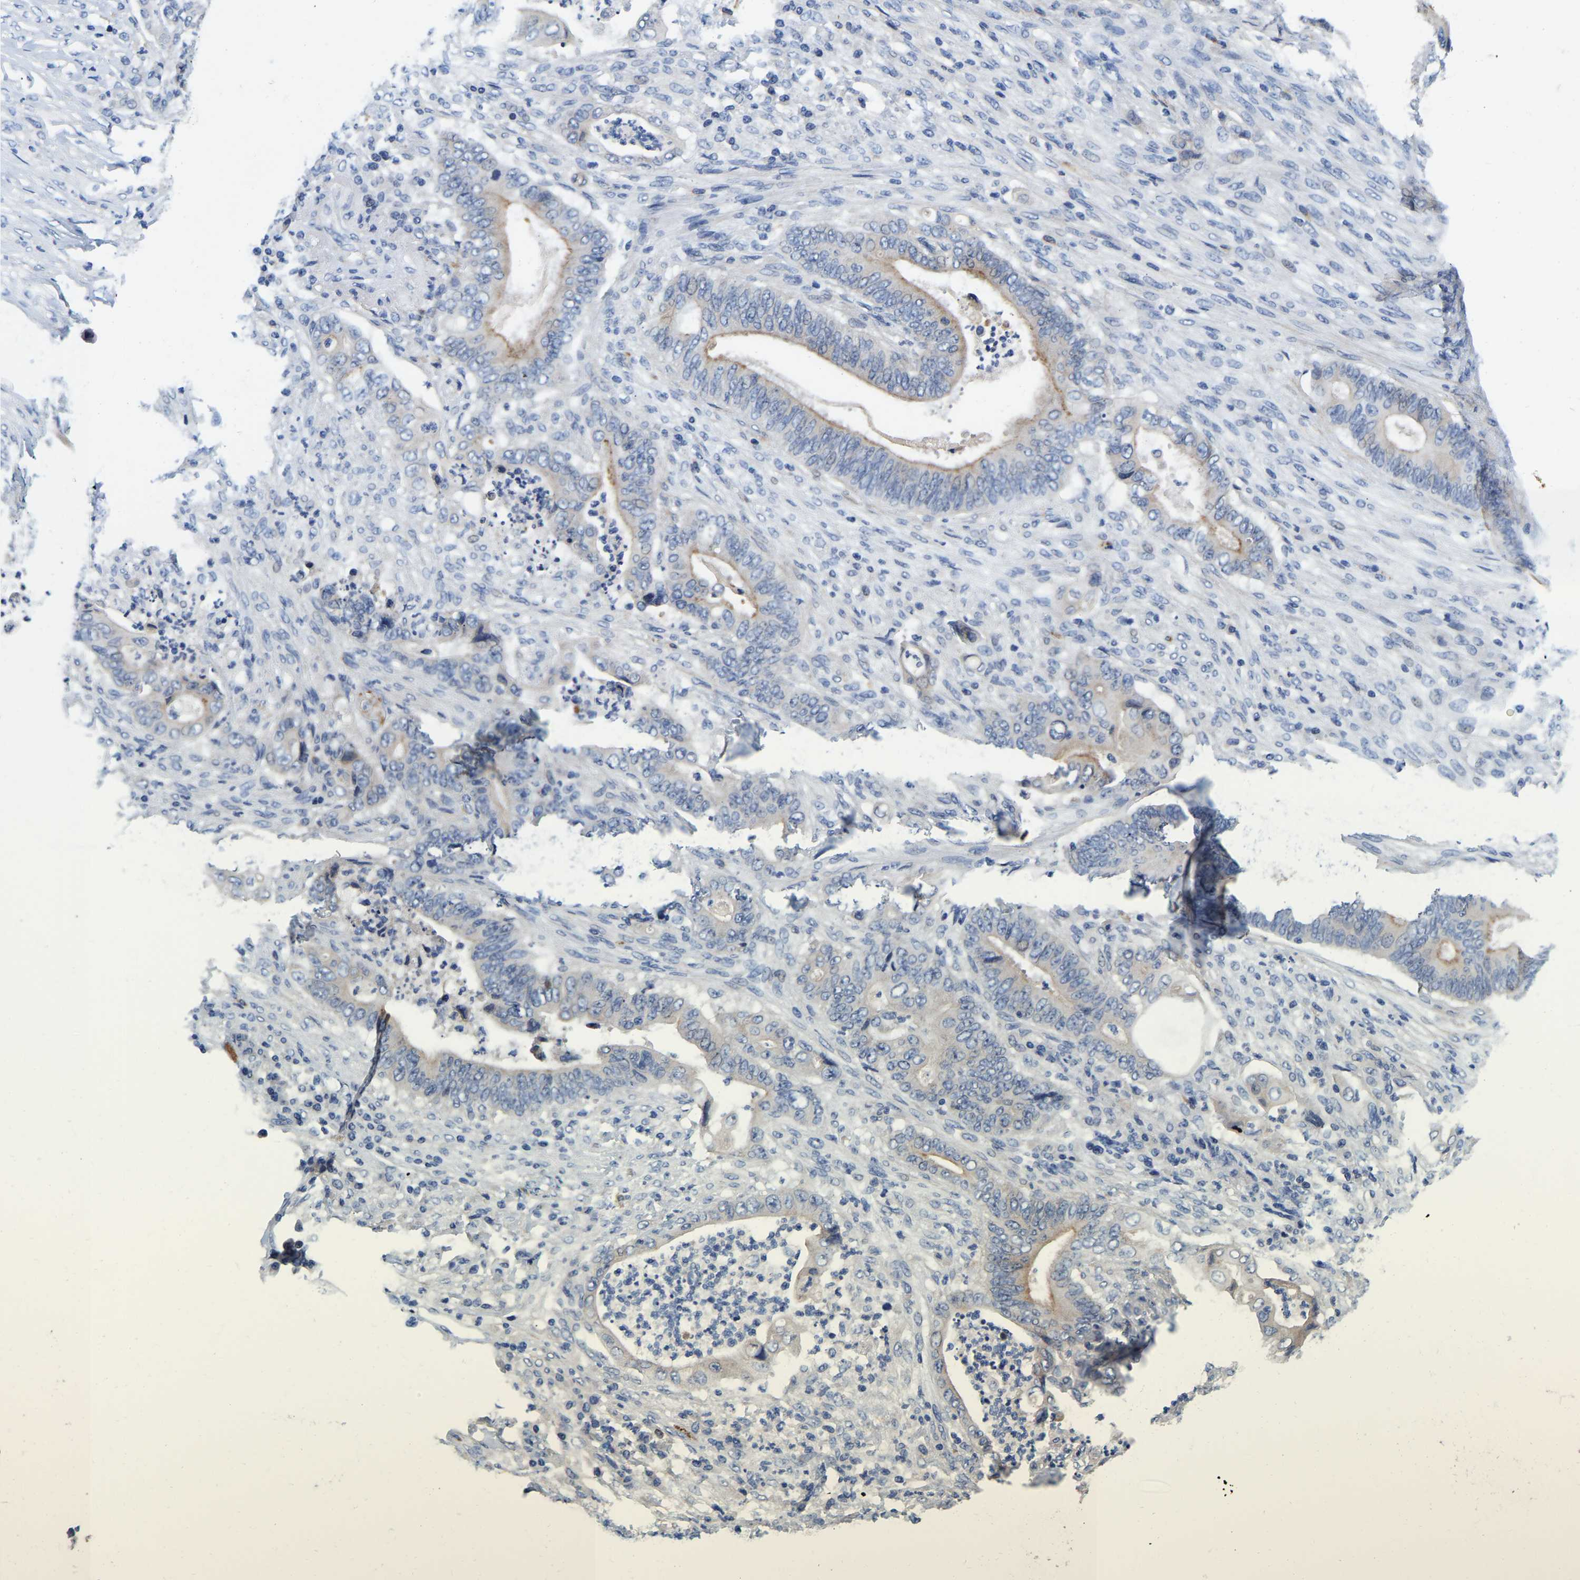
{"staining": {"intensity": "weak", "quantity": "25%-75%", "location": "cytoplasmic/membranous"}, "tissue": "stomach cancer", "cell_type": "Tumor cells", "image_type": "cancer", "snomed": [{"axis": "morphology", "description": "Adenocarcinoma, NOS"}, {"axis": "topography", "description": "Stomach"}], "caption": "Protein positivity by immunohistochemistry (IHC) shows weak cytoplasmic/membranous staining in about 25%-75% of tumor cells in stomach adenocarcinoma.", "gene": "RAB27B", "patient": {"sex": "female", "age": 73}}